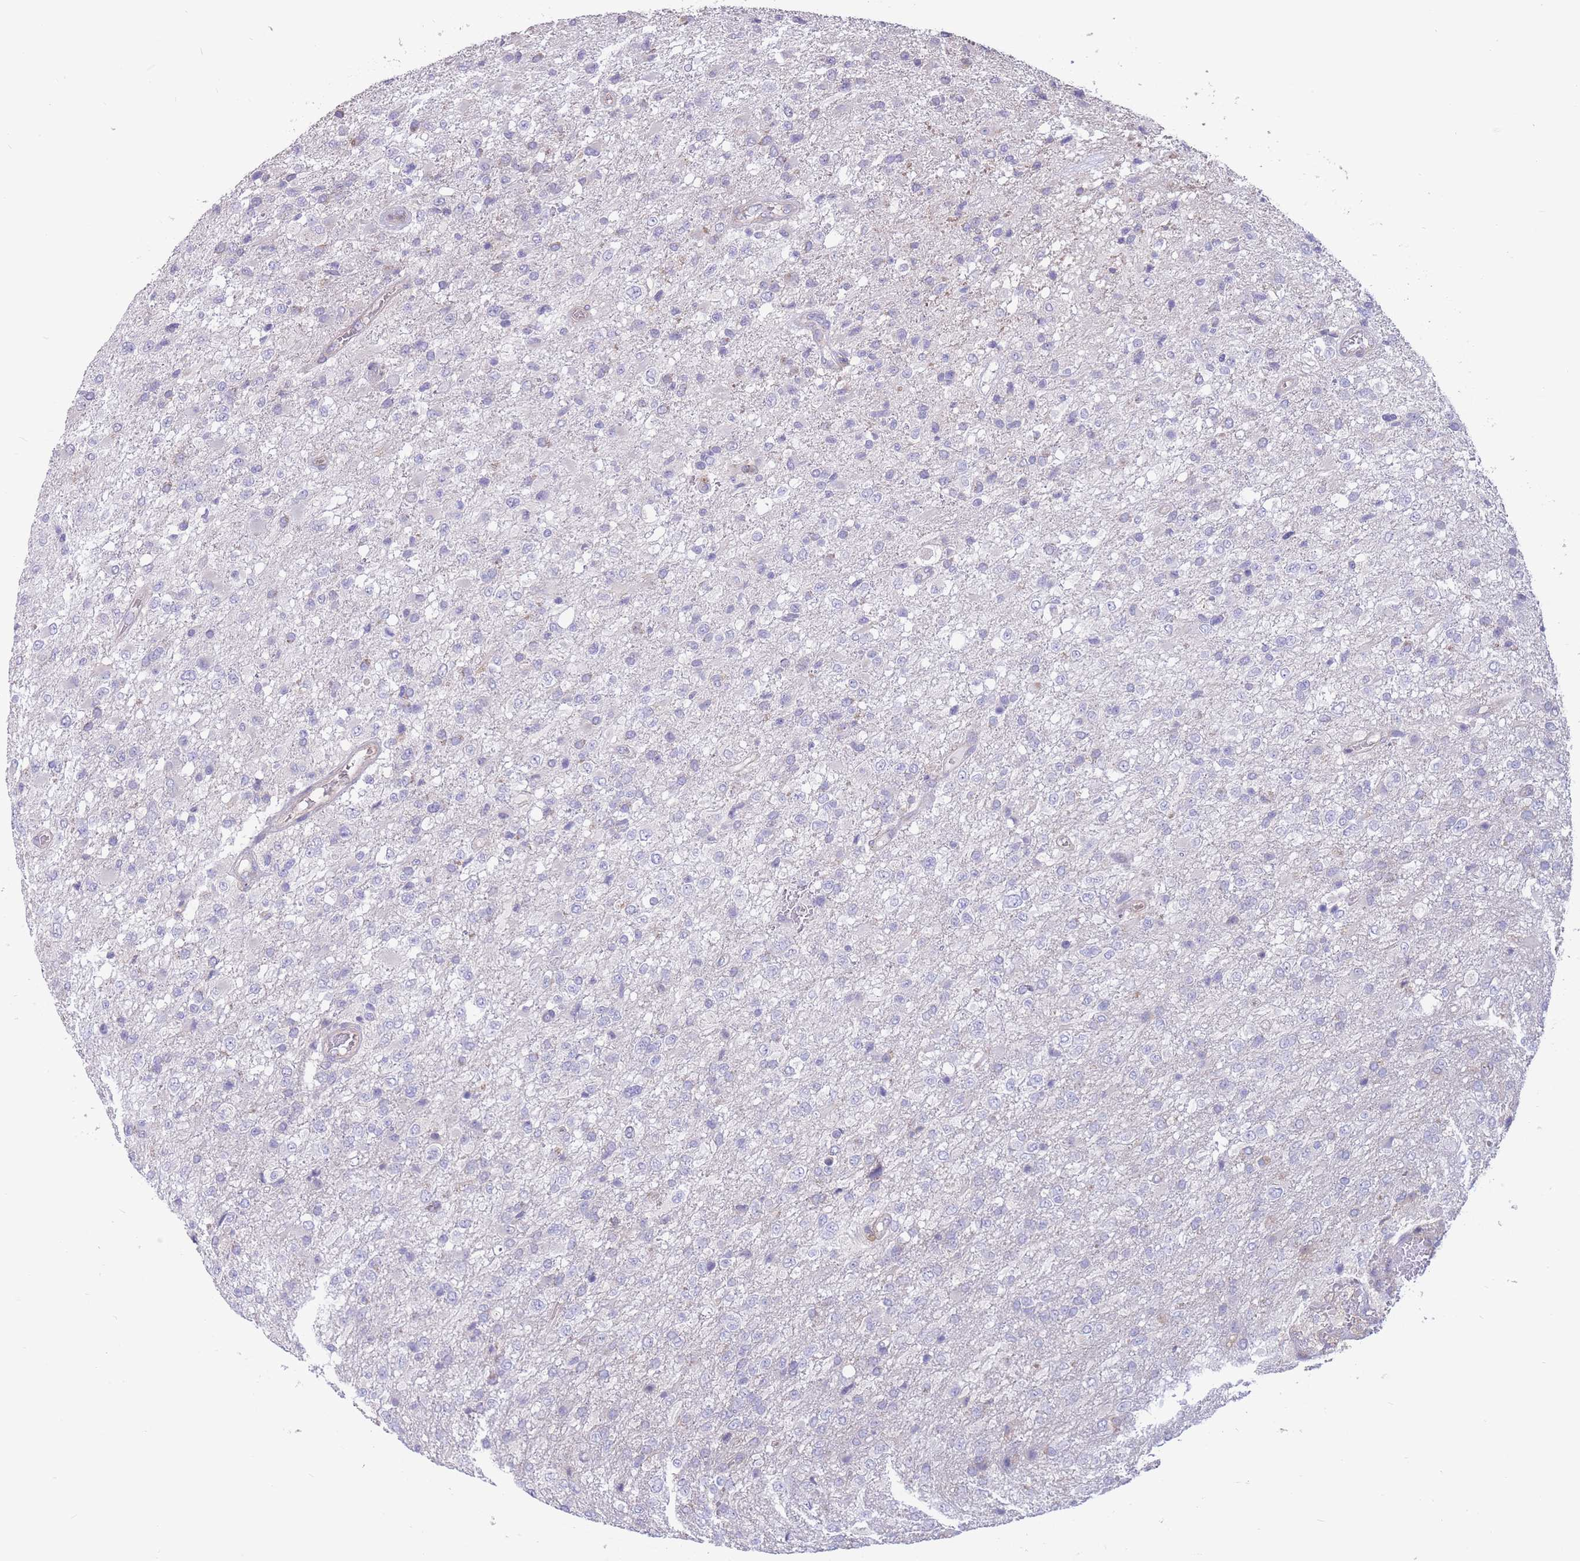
{"staining": {"intensity": "negative", "quantity": "none", "location": "none"}, "tissue": "glioma", "cell_type": "Tumor cells", "image_type": "cancer", "snomed": [{"axis": "morphology", "description": "Glioma, malignant, High grade"}, {"axis": "topography", "description": "Brain"}], "caption": "DAB (3,3'-diaminobenzidine) immunohistochemical staining of human malignant glioma (high-grade) shows no significant staining in tumor cells.", "gene": "ALS2CL", "patient": {"sex": "female", "age": 74}}